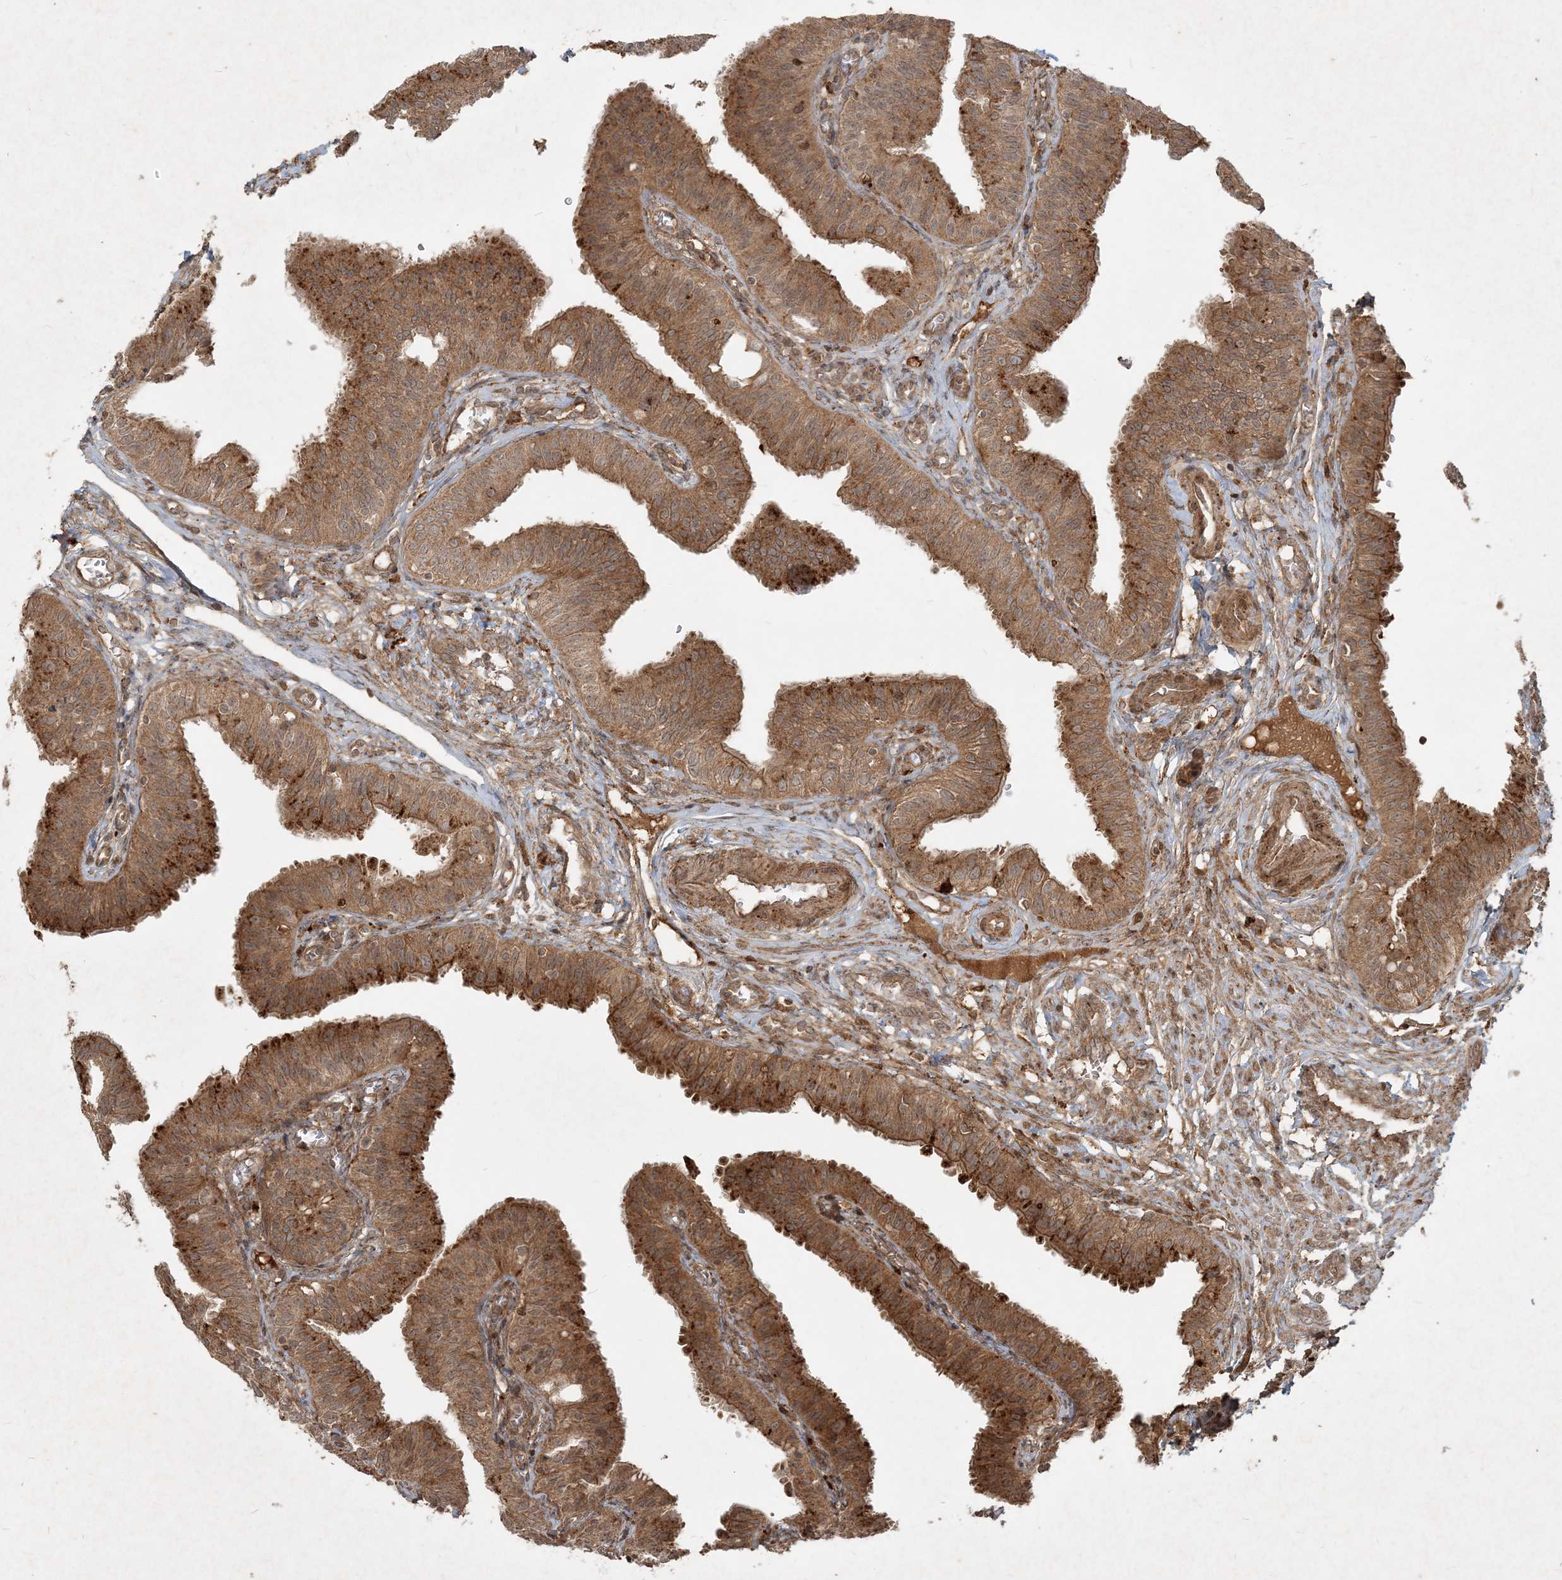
{"staining": {"intensity": "moderate", "quantity": ">75%", "location": "cytoplasmic/membranous"}, "tissue": "fallopian tube", "cell_type": "Glandular cells", "image_type": "normal", "snomed": [{"axis": "morphology", "description": "Normal tissue, NOS"}, {"axis": "topography", "description": "Fallopian tube"}, {"axis": "topography", "description": "Ovary"}], "caption": "Immunohistochemistry (IHC) photomicrograph of normal fallopian tube: human fallopian tube stained using immunohistochemistry (IHC) displays medium levels of moderate protein expression localized specifically in the cytoplasmic/membranous of glandular cells, appearing as a cytoplasmic/membranous brown color.", "gene": "NARS1", "patient": {"sex": "female", "age": 42}}